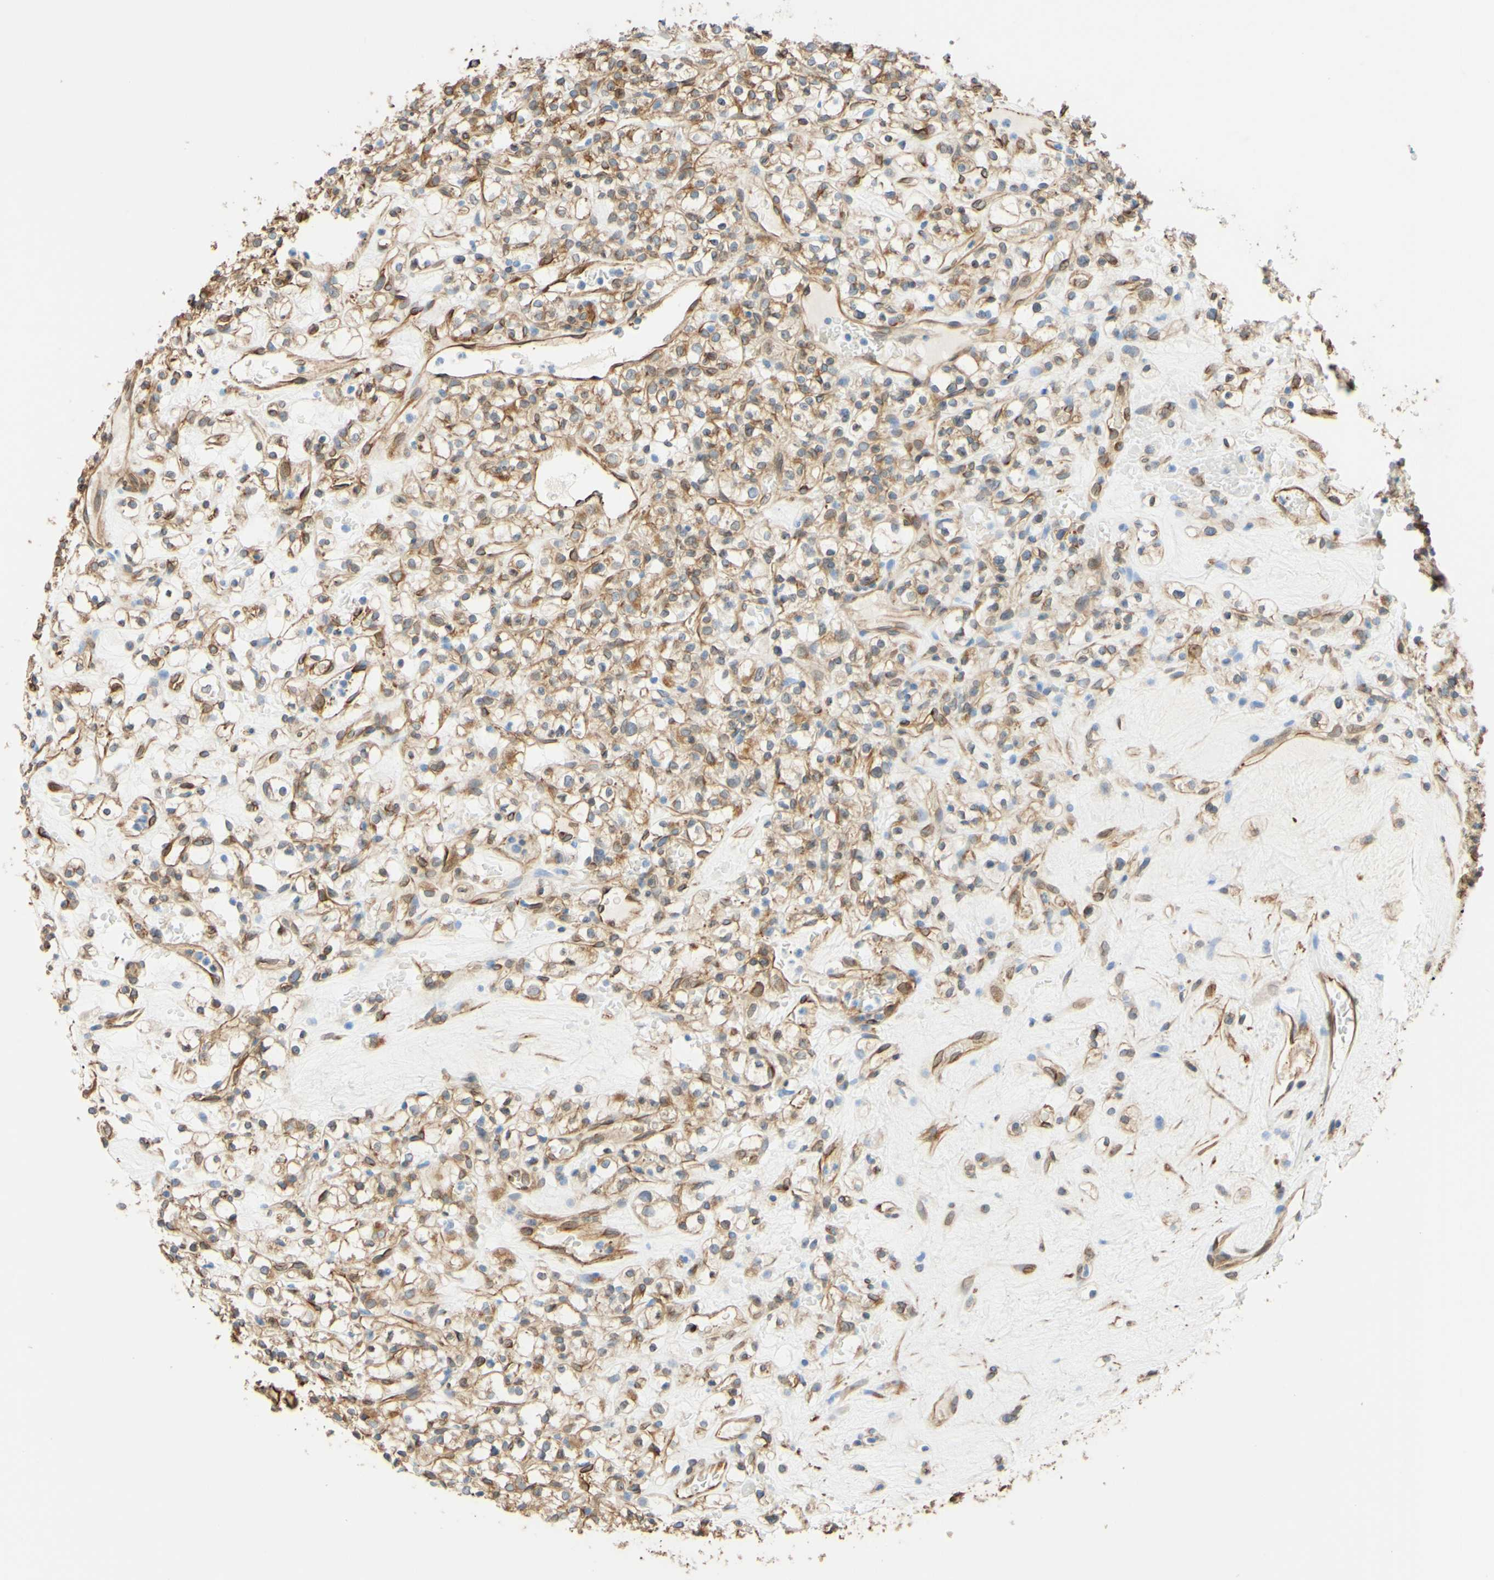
{"staining": {"intensity": "moderate", "quantity": "25%-75%", "location": "cytoplasmic/membranous,nuclear"}, "tissue": "renal cancer", "cell_type": "Tumor cells", "image_type": "cancer", "snomed": [{"axis": "morphology", "description": "Normal tissue, NOS"}, {"axis": "morphology", "description": "Adenocarcinoma, NOS"}, {"axis": "topography", "description": "Kidney"}], "caption": "An image of human adenocarcinoma (renal) stained for a protein reveals moderate cytoplasmic/membranous and nuclear brown staining in tumor cells.", "gene": "ENDOD1", "patient": {"sex": "female", "age": 72}}